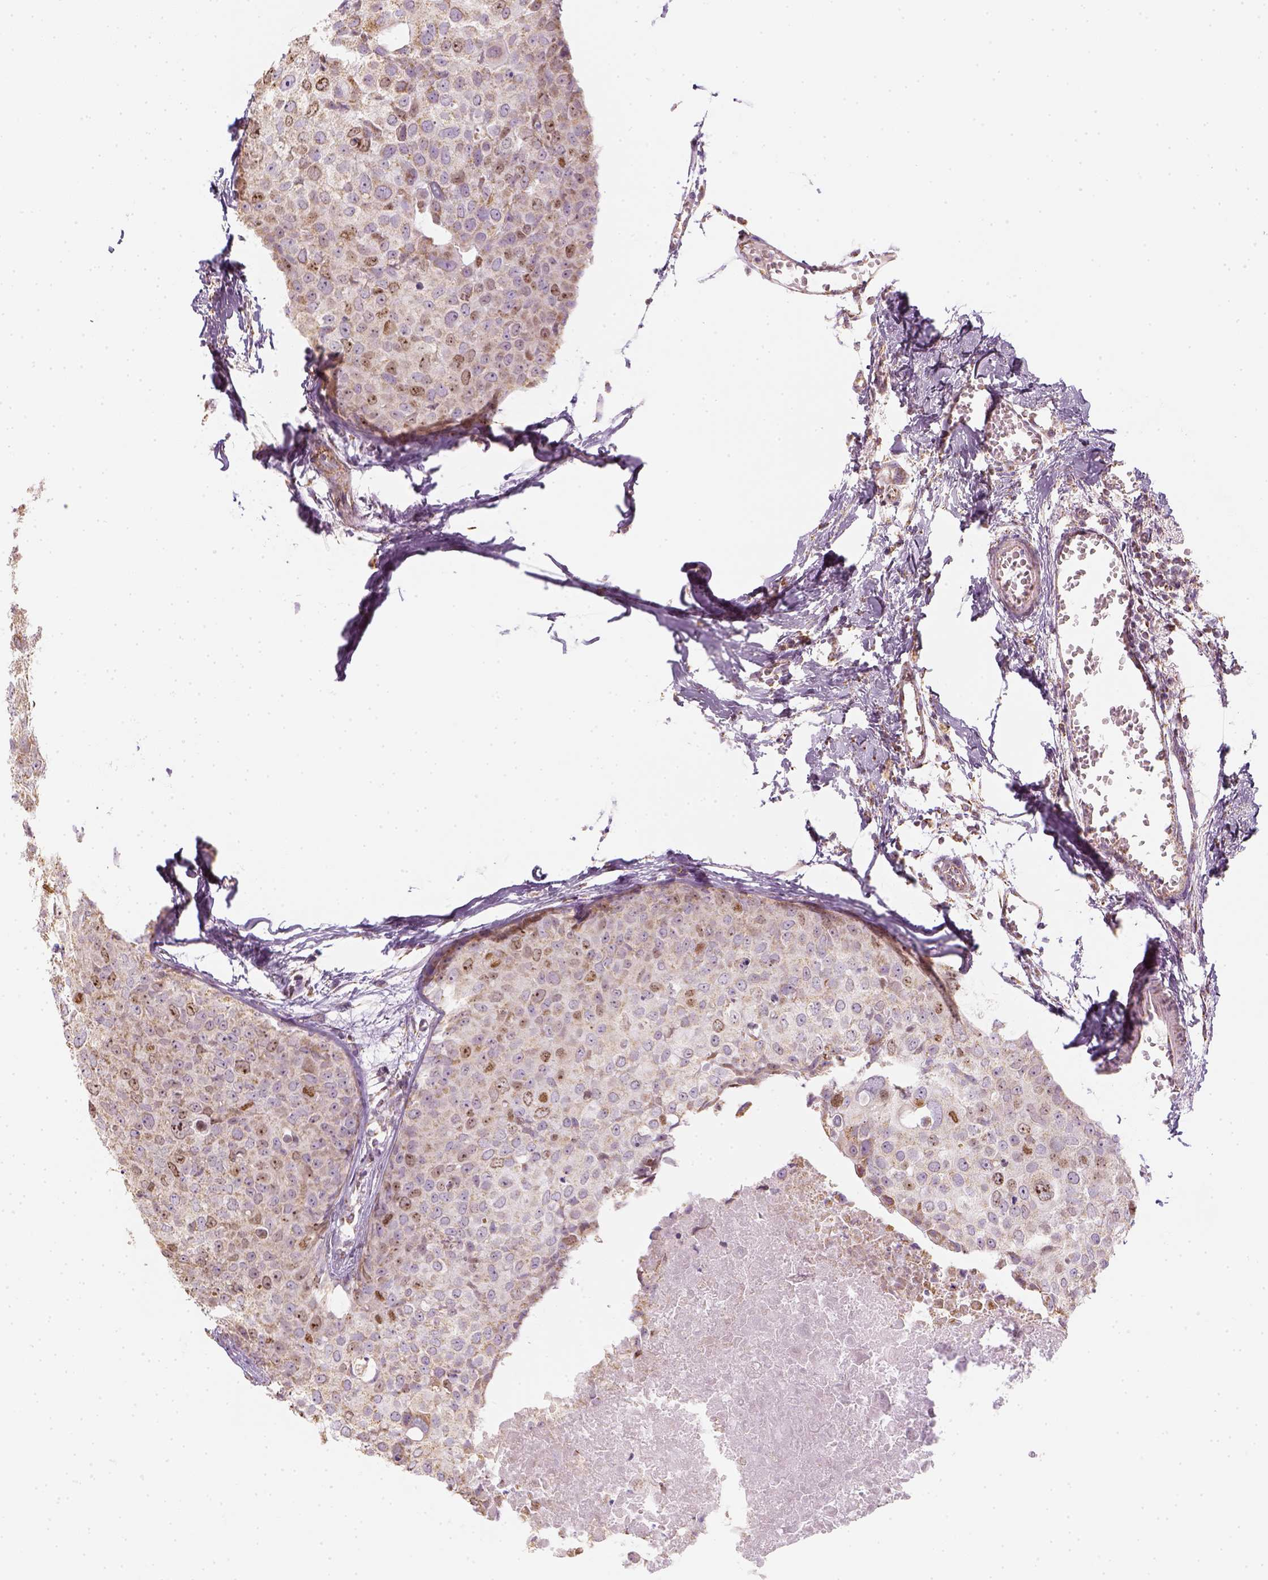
{"staining": {"intensity": "moderate", "quantity": "<25%", "location": "cytoplasmic/membranous,nuclear"}, "tissue": "breast cancer", "cell_type": "Tumor cells", "image_type": "cancer", "snomed": [{"axis": "morphology", "description": "Duct carcinoma"}, {"axis": "topography", "description": "Breast"}], "caption": "The photomicrograph displays a brown stain indicating the presence of a protein in the cytoplasmic/membranous and nuclear of tumor cells in invasive ductal carcinoma (breast).", "gene": "LCA5", "patient": {"sex": "female", "age": 38}}